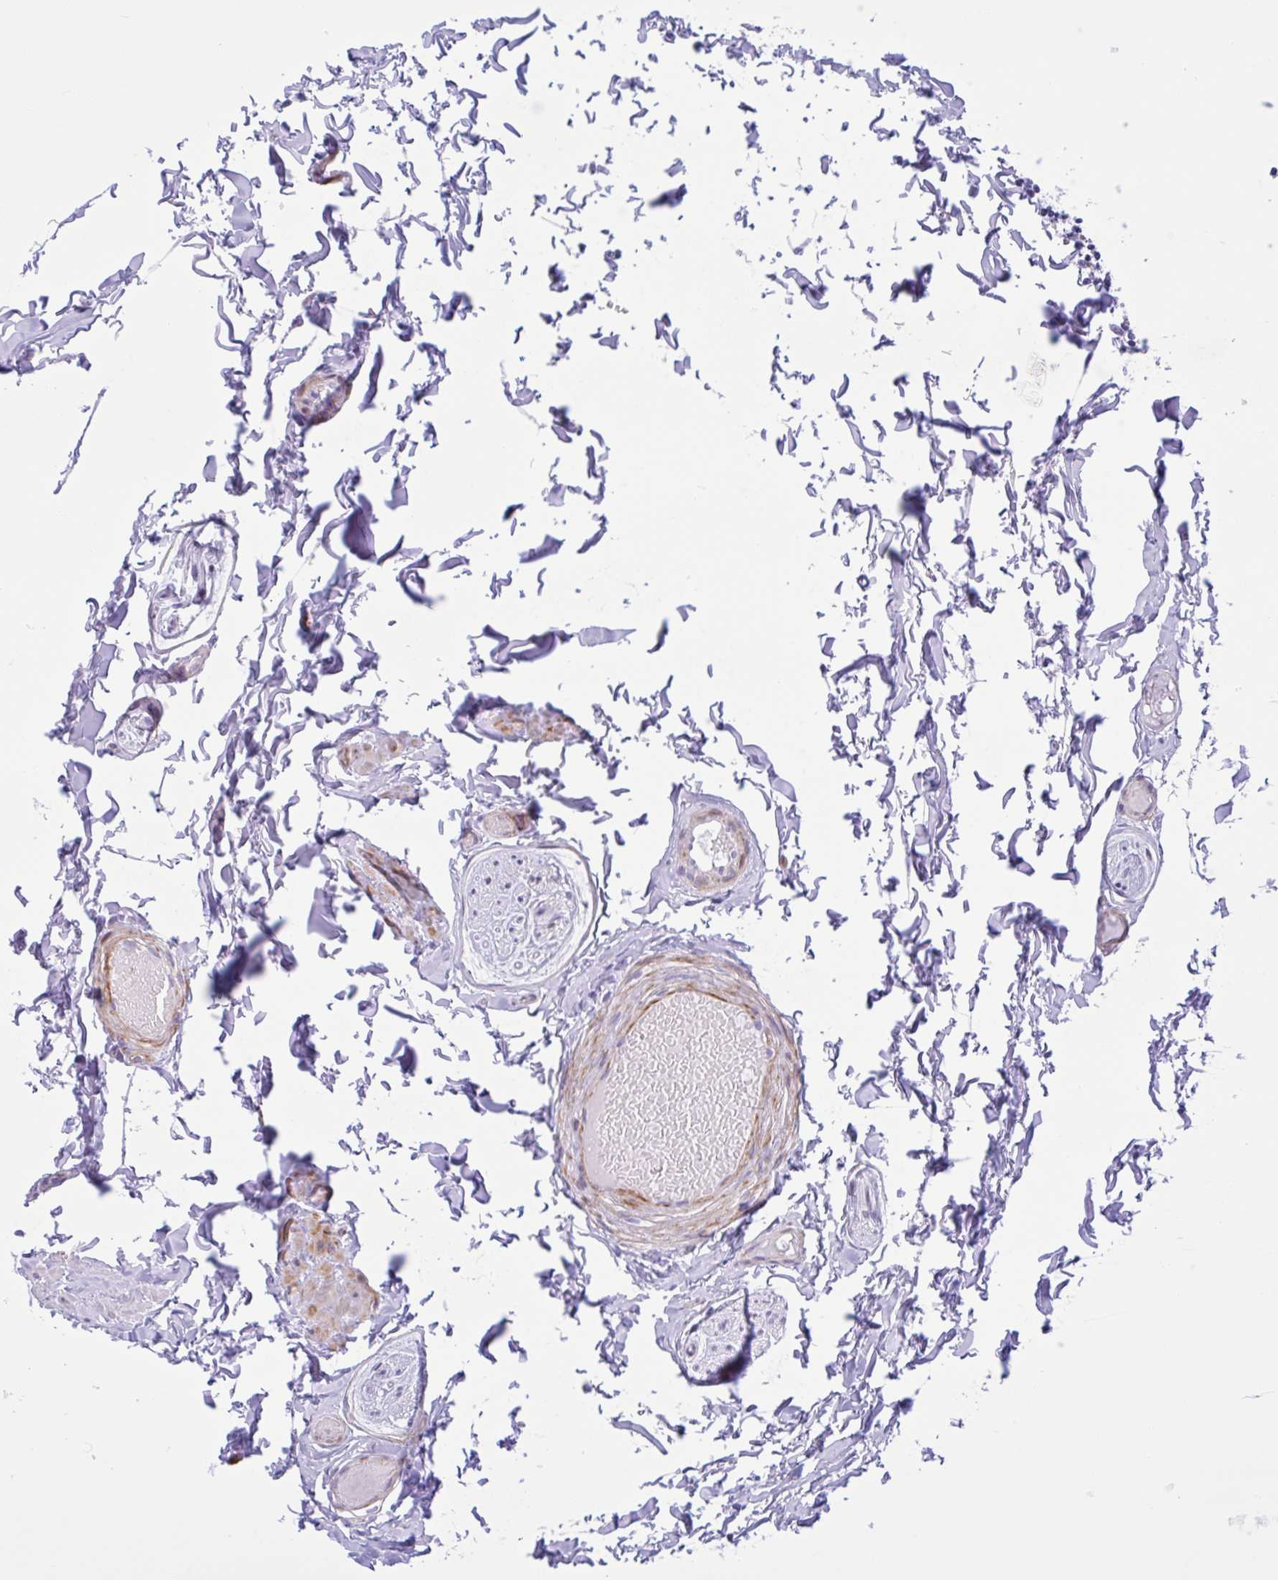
{"staining": {"intensity": "negative", "quantity": "none", "location": "none"}, "tissue": "epididymis", "cell_type": "Glandular cells", "image_type": "normal", "snomed": [{"axis": "morphology", "description": "Normal tissue, NOS"}, {"axis": "topography", "description": "Epididymis"}], "caption": "The IHC photomicrograph has no significant positivity in glandular cells of epididymis. The staining is performed using DAB (3,3'-diaminobenzidine) brown chromogen with nuclei counter-stained in using hematoxylin.", "gene": "AHCYL2", "patient": {"sex": "male", "age": 48}}